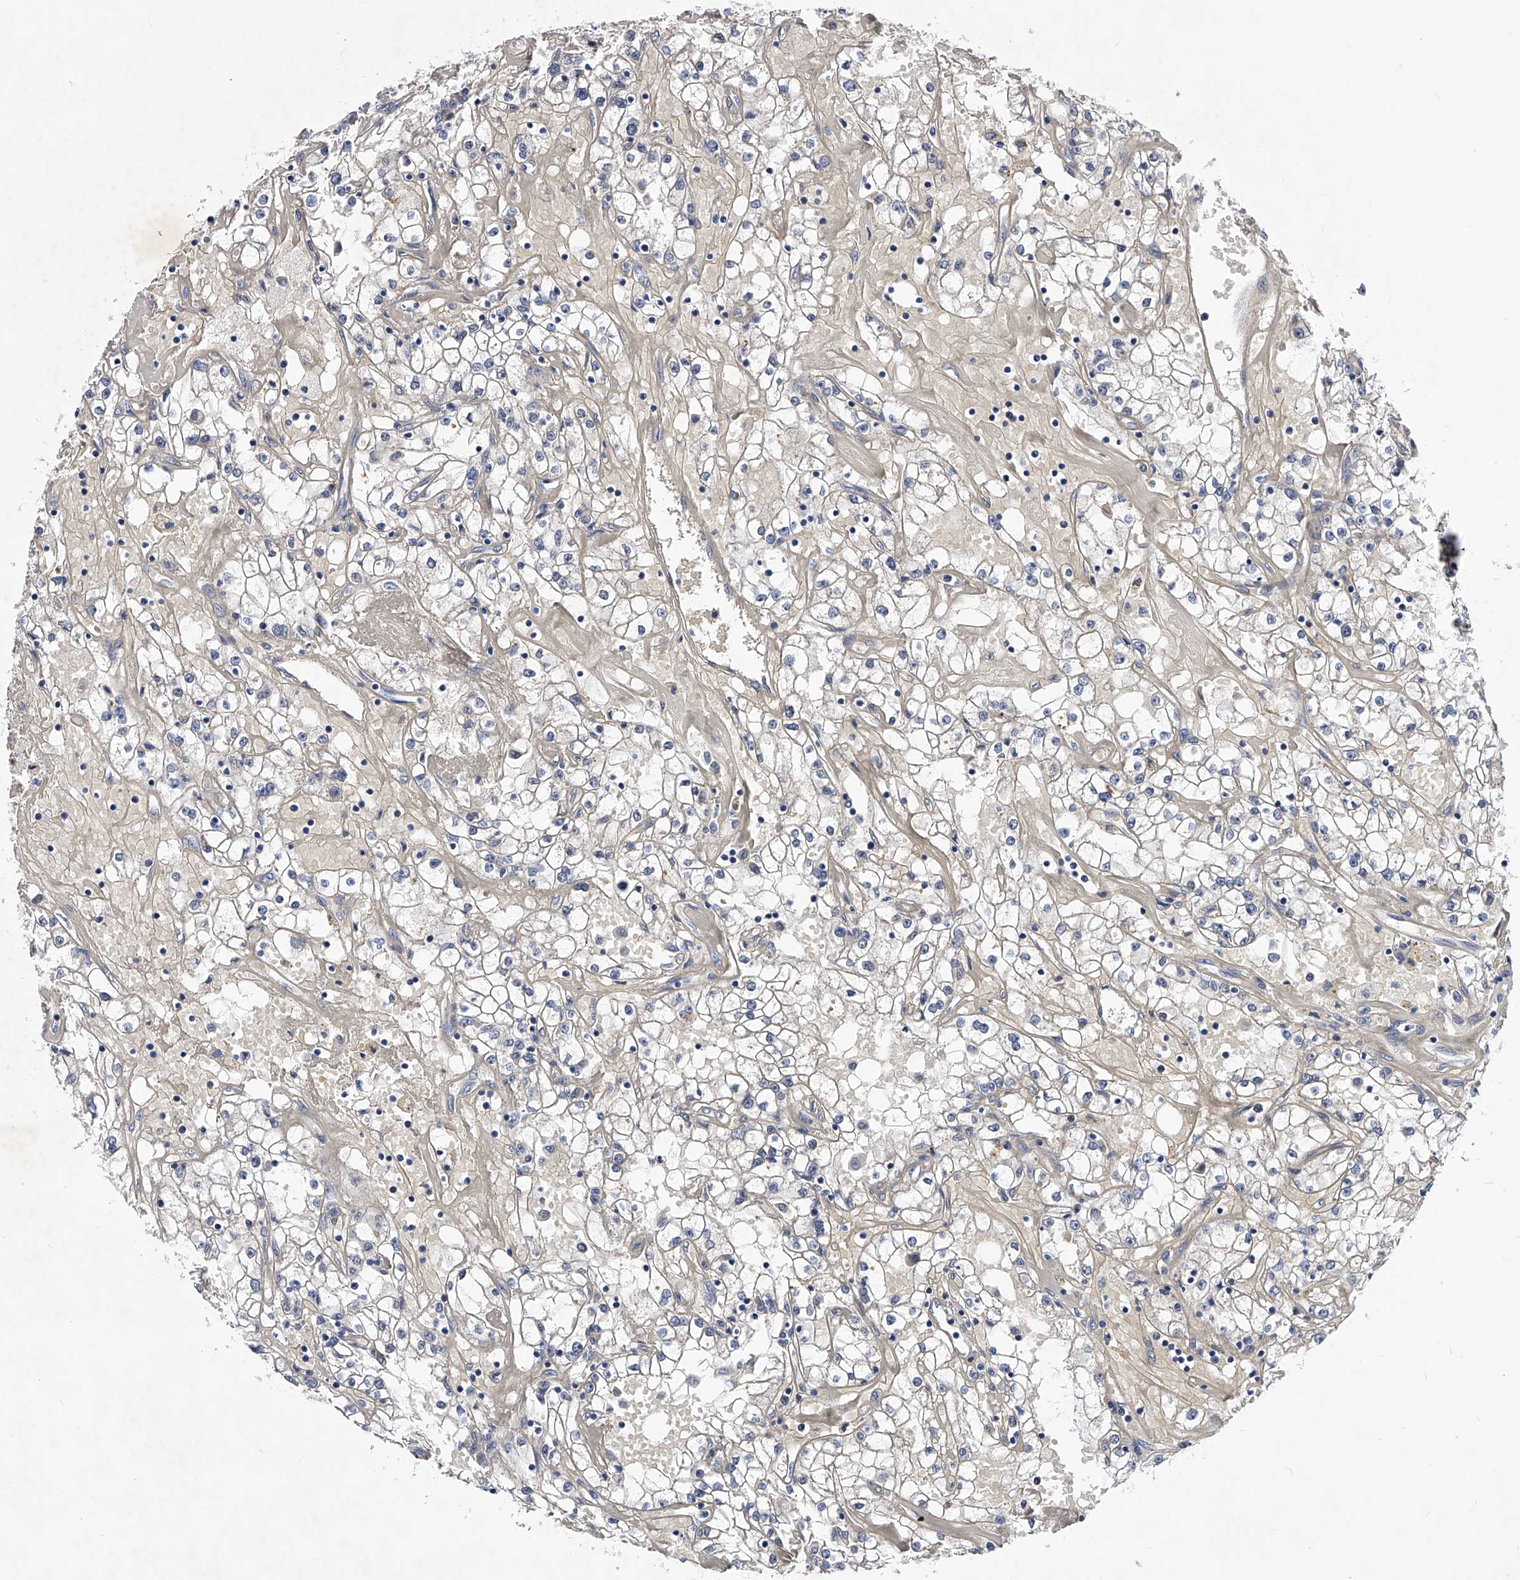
{"staining": {"intensity": "negative", "quantity": "none", "location": "none"}, "tissue": "renal cancer", "cell_type": "Tumor cells", "image_type": "cancer", "snomed": [{"axis": "morphology", "description": "Adenocarcinoma, NOS"}, {"axis": "topography", "description": "Kidney"}], "caption": "Human renal cancer stained for a protein using immunohistochemistry (IHC) demonstrates no staining in tumor cells.", "gene": "ZNF529", "patient": {"sex": "male", "age": 56}}